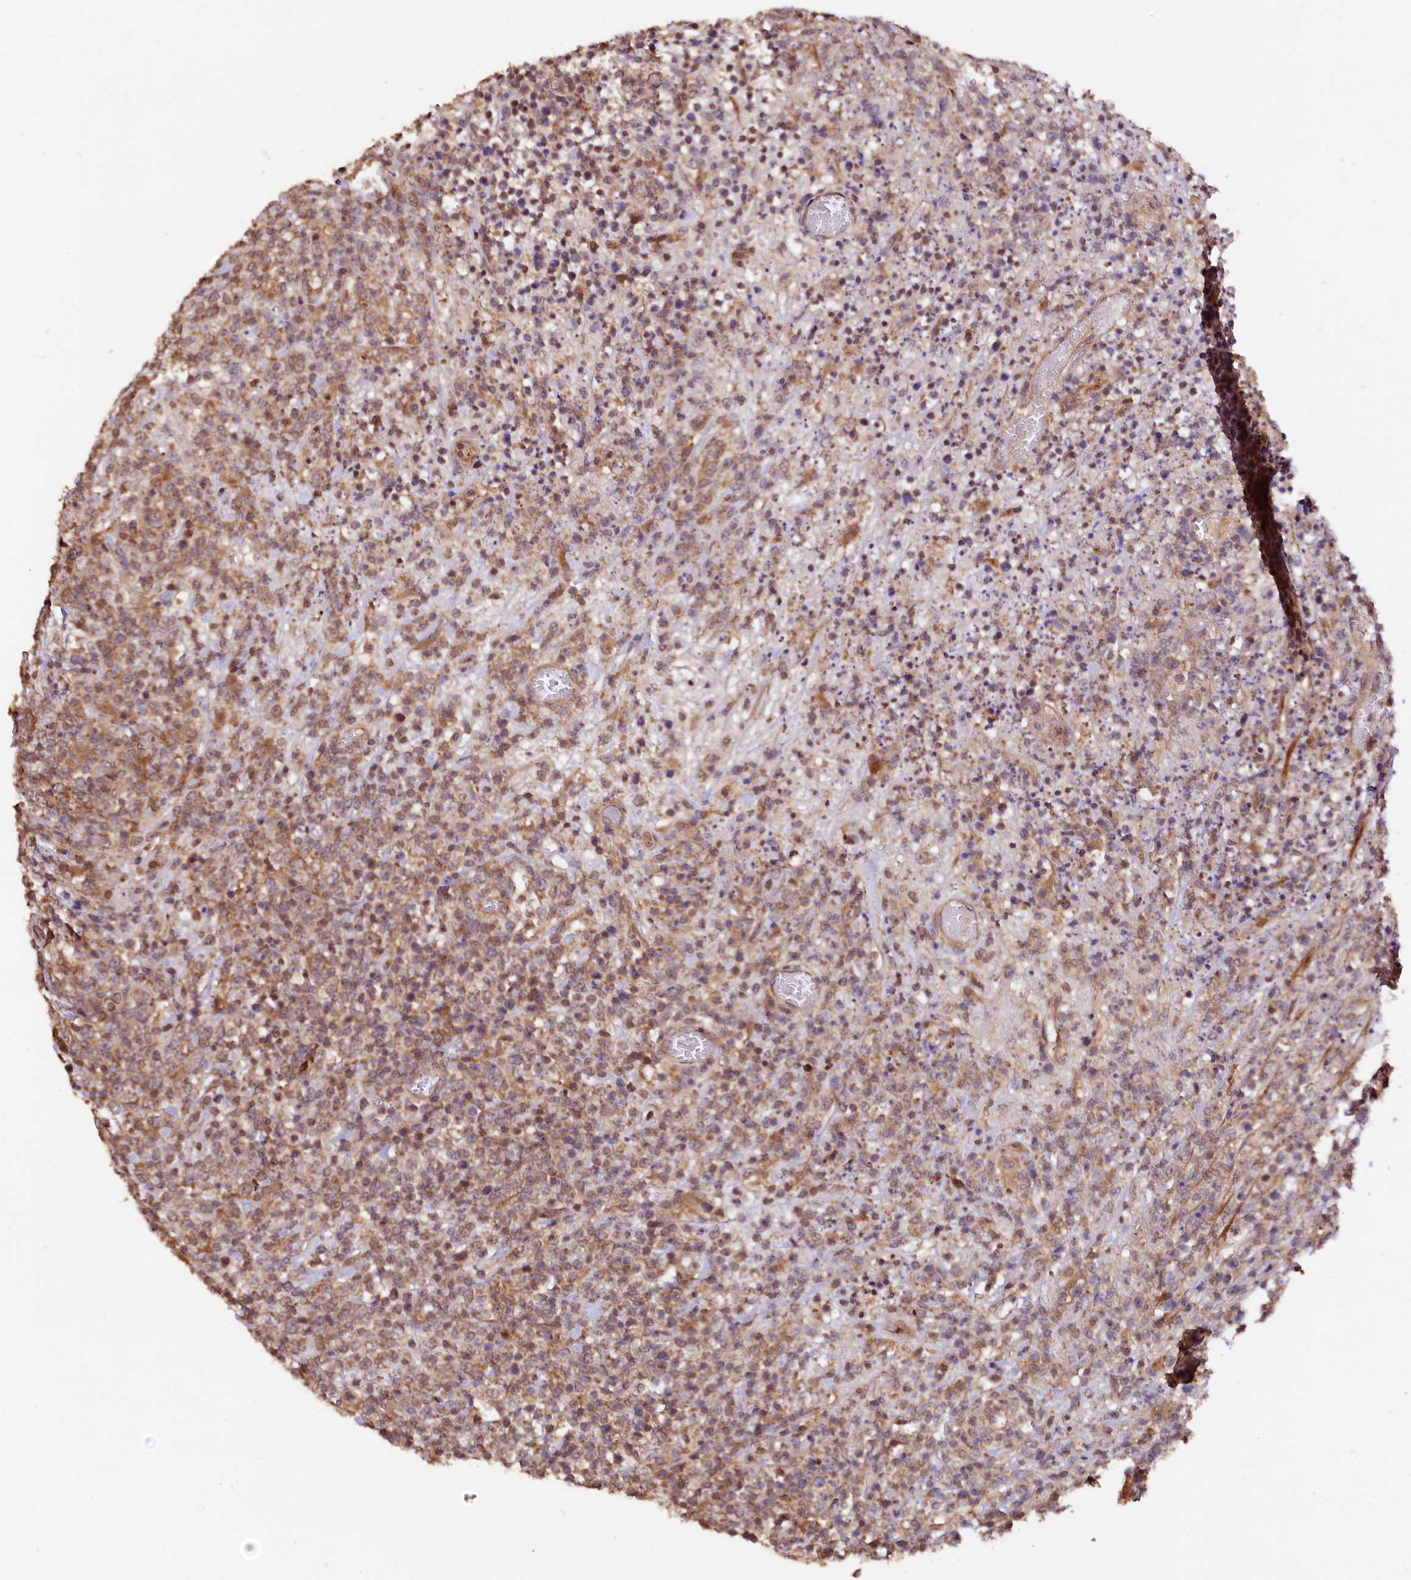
{"staining": {"intensity": "moderate", "quantity": ">75%", "location": "cytoplasmic/membranous"}, "tissue": "lymphoma", "cell_type": "Tumor cells", "image_type": "cancer", "snomed": [{"axis": "morphology", "description": "Malignant lymphoma, non-Hodgkin's type, High grade"}, {"axis": "topography", "description": "Colon"}], "caption": "Immunohistochemical staining of human high-grade malignant lymphoma, non-Hodgkin's type exhibits medium levels of moderate cytoplasmic/membranous positivity in approximately >75% of tumor cells.", "gene": "RASSF1", "patient": {"sex": "female", "age": 53}}